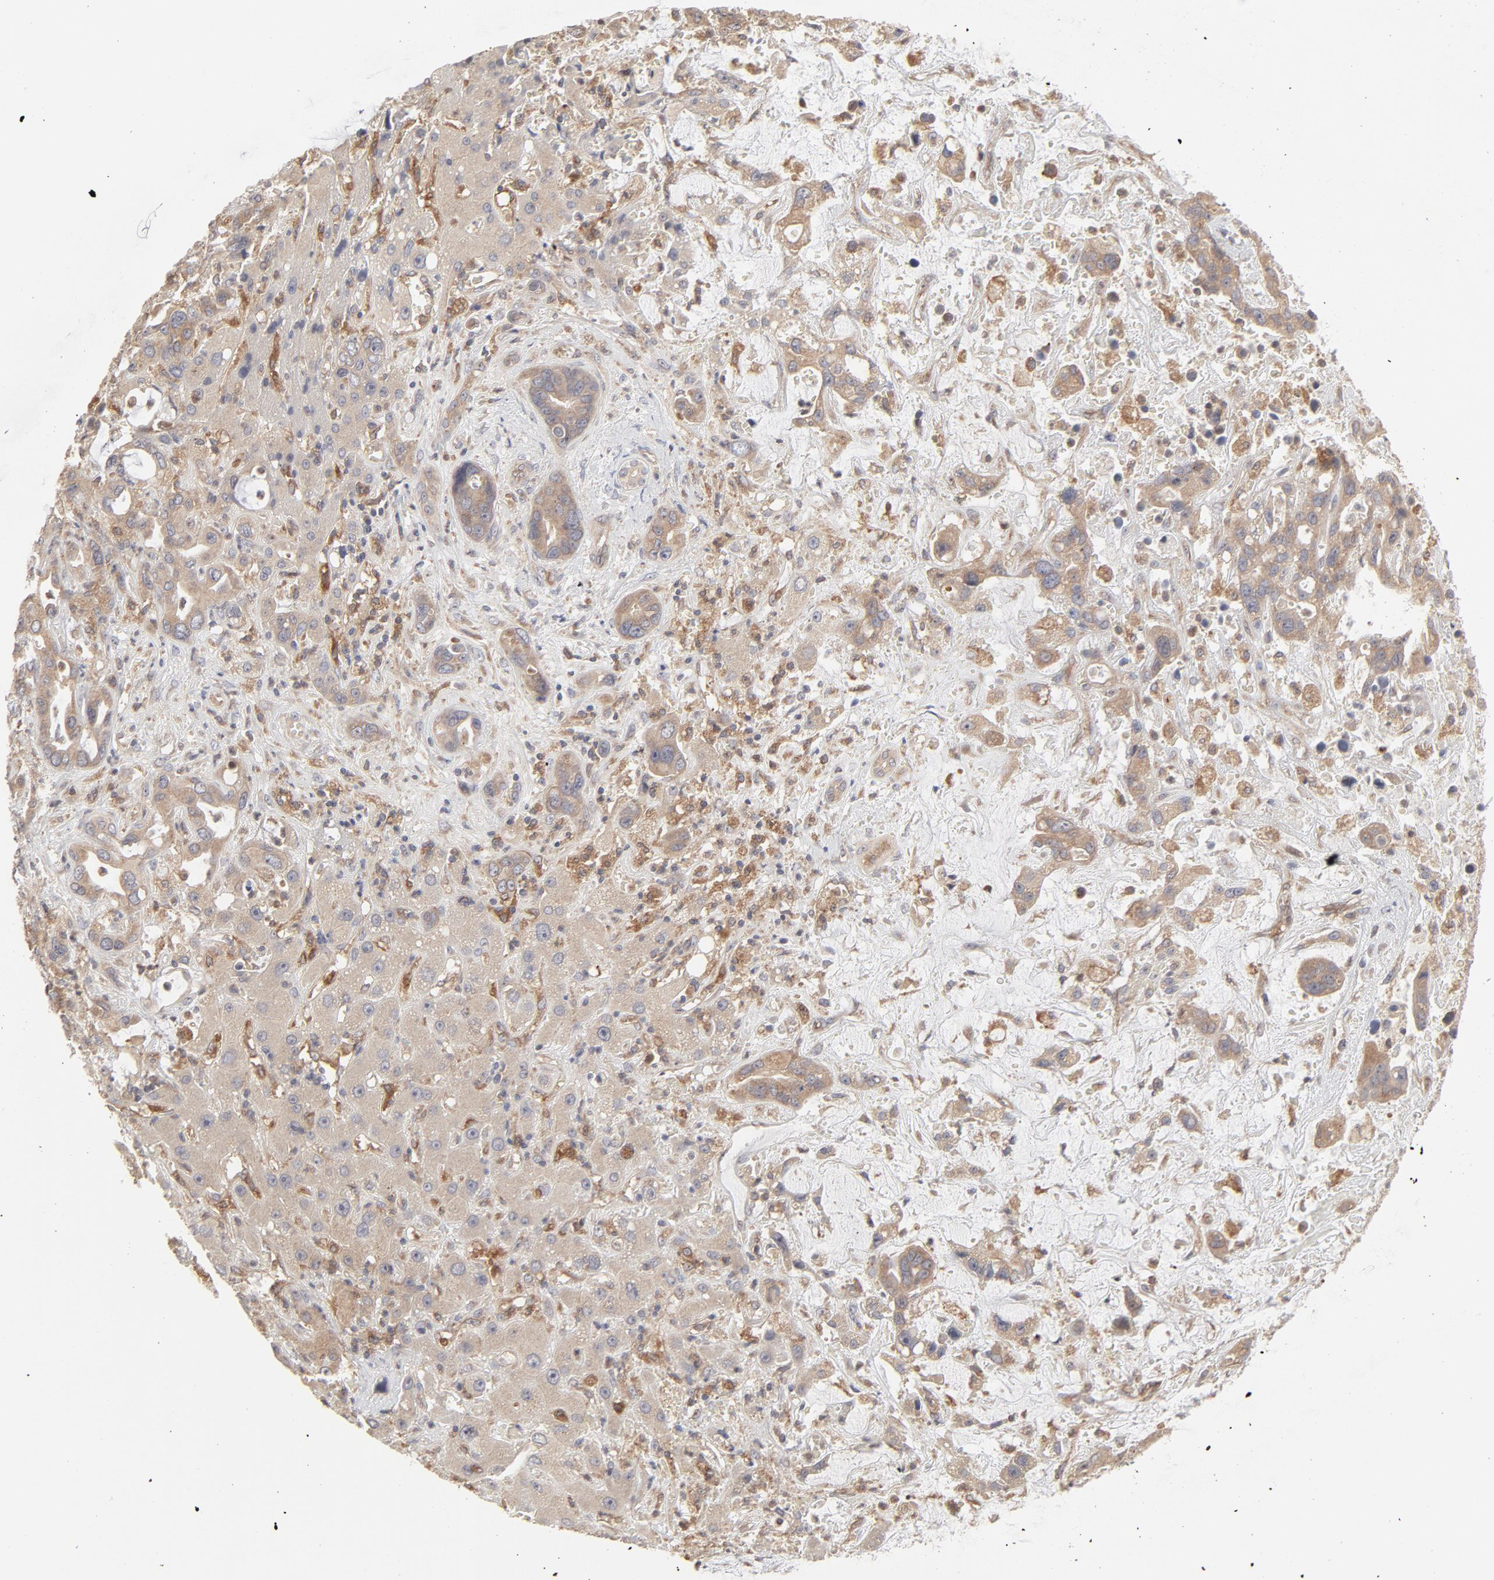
{"staining": {"intensity": "moderate", "quantity": ">75%", "location": "cytoplasmic/membranous"}, "tissue": "liver cancer", "cell_type": "Tumor cells", "image_type": "cancer", "snomed": [{"axis": "morphology", "description": "Cholangiocarcinoma"}, {"axis": "topography", "description": "Liver"}], "caption": "Liver cancer (cholangiocarcinoma) tissue displays moderate cytoplasmic/membranous staining in approximately >75% of tumor cells", "gene": "RAB5C", "patient": {"sex": "female", "age": 65}}